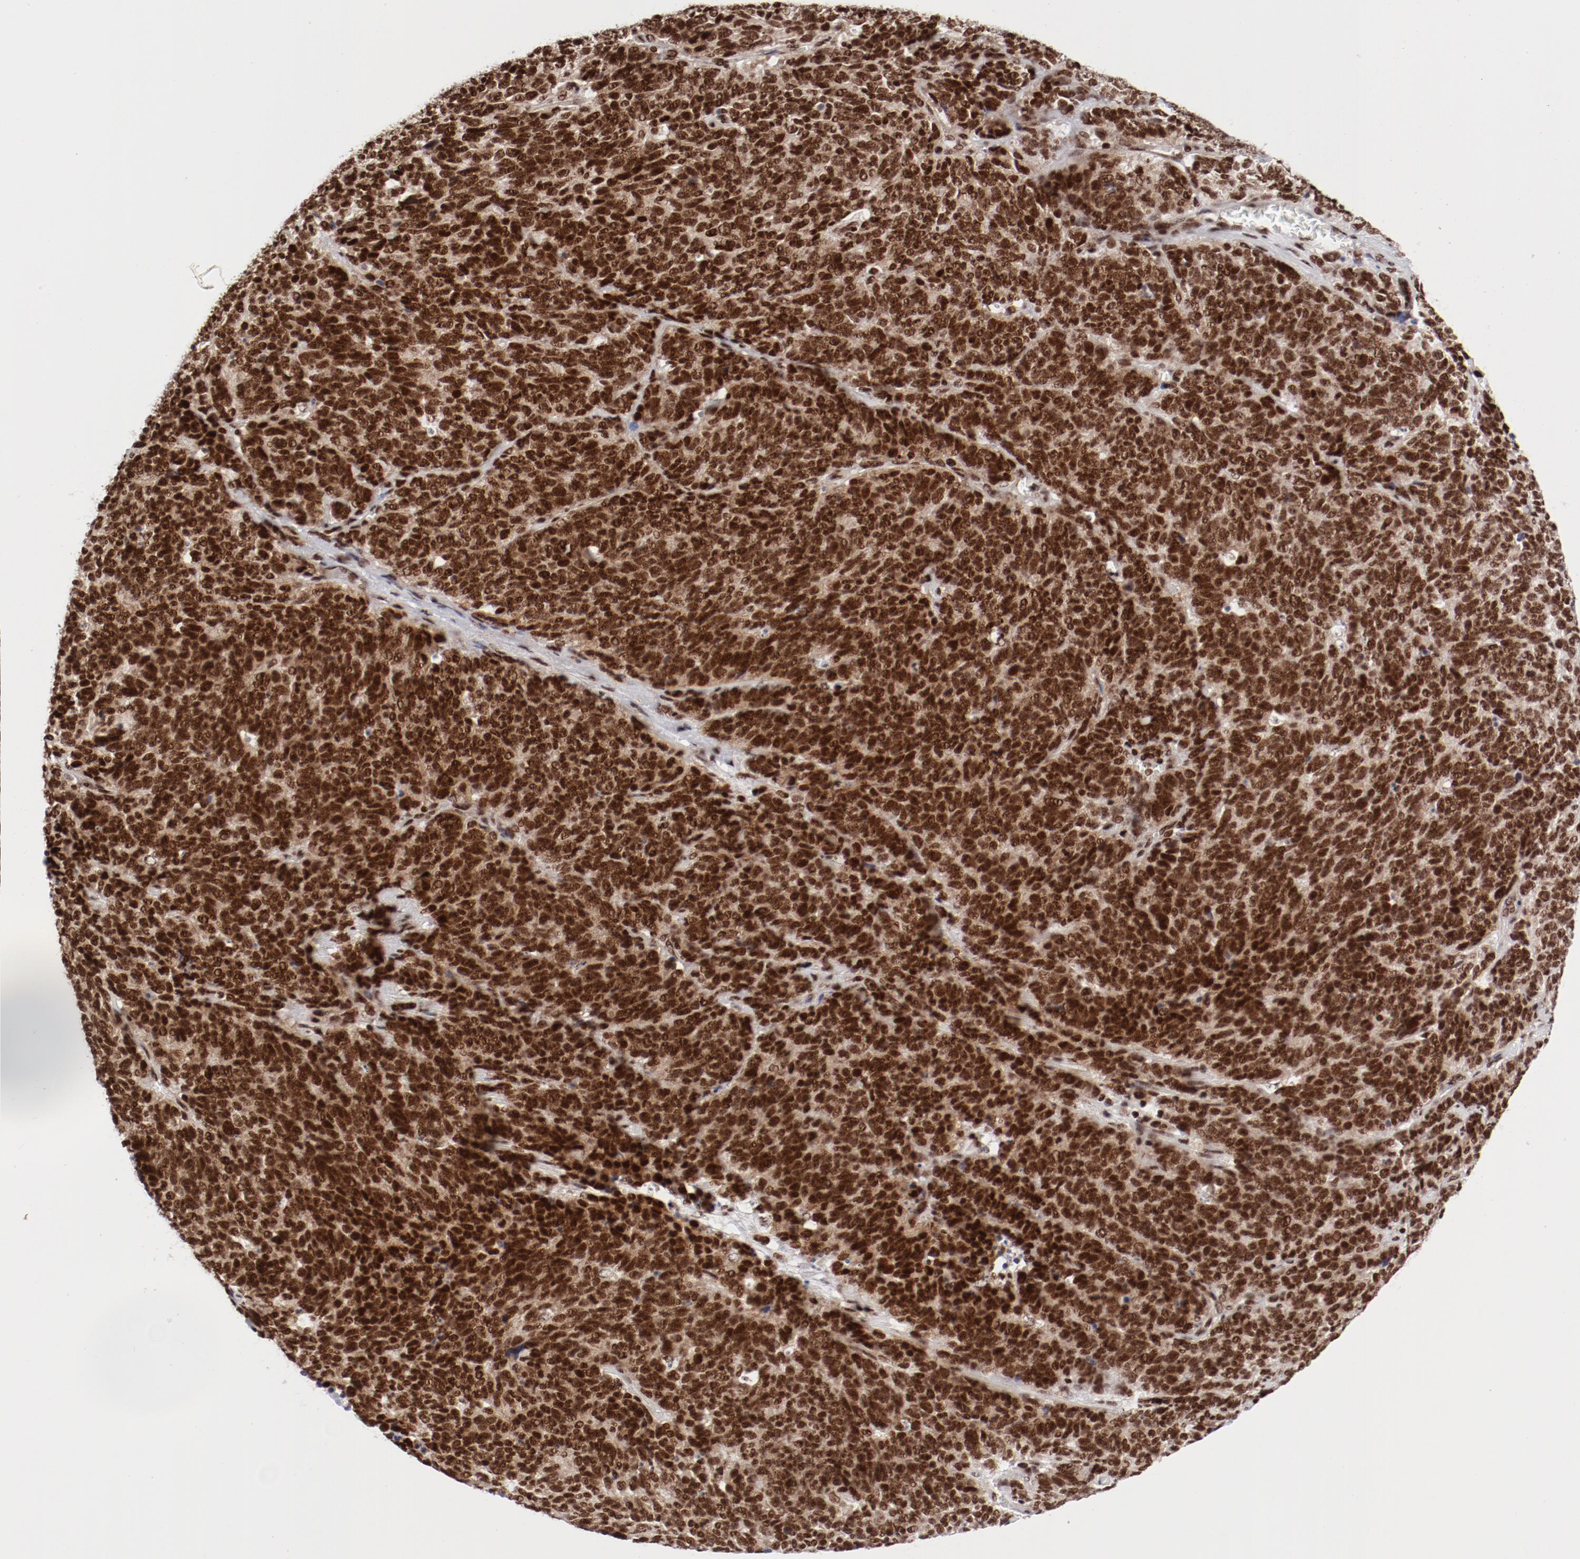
{"staining": {"intensity": "strong", "quantity": ">75%", "location": "nuclear"}, "tissue": "lung cancer", "cell_type": "Tumor cells", "image_type": "cancer", "snomed": [{"axis": "morphology", "description": "Neoplasm, malignant, NOS"}, {"axis": "topography", "description": "Lung"}], "caption": "The histopathology image reveals a brown stain indicating the presence of a protein in the nuclear of tumor cells in lung cancer (malignant neoplasm). (Brightfield microscopy of DAB IHC at high magnification).", "gene": "NFYB", "patient": {"sex": "female", "age": 58}}